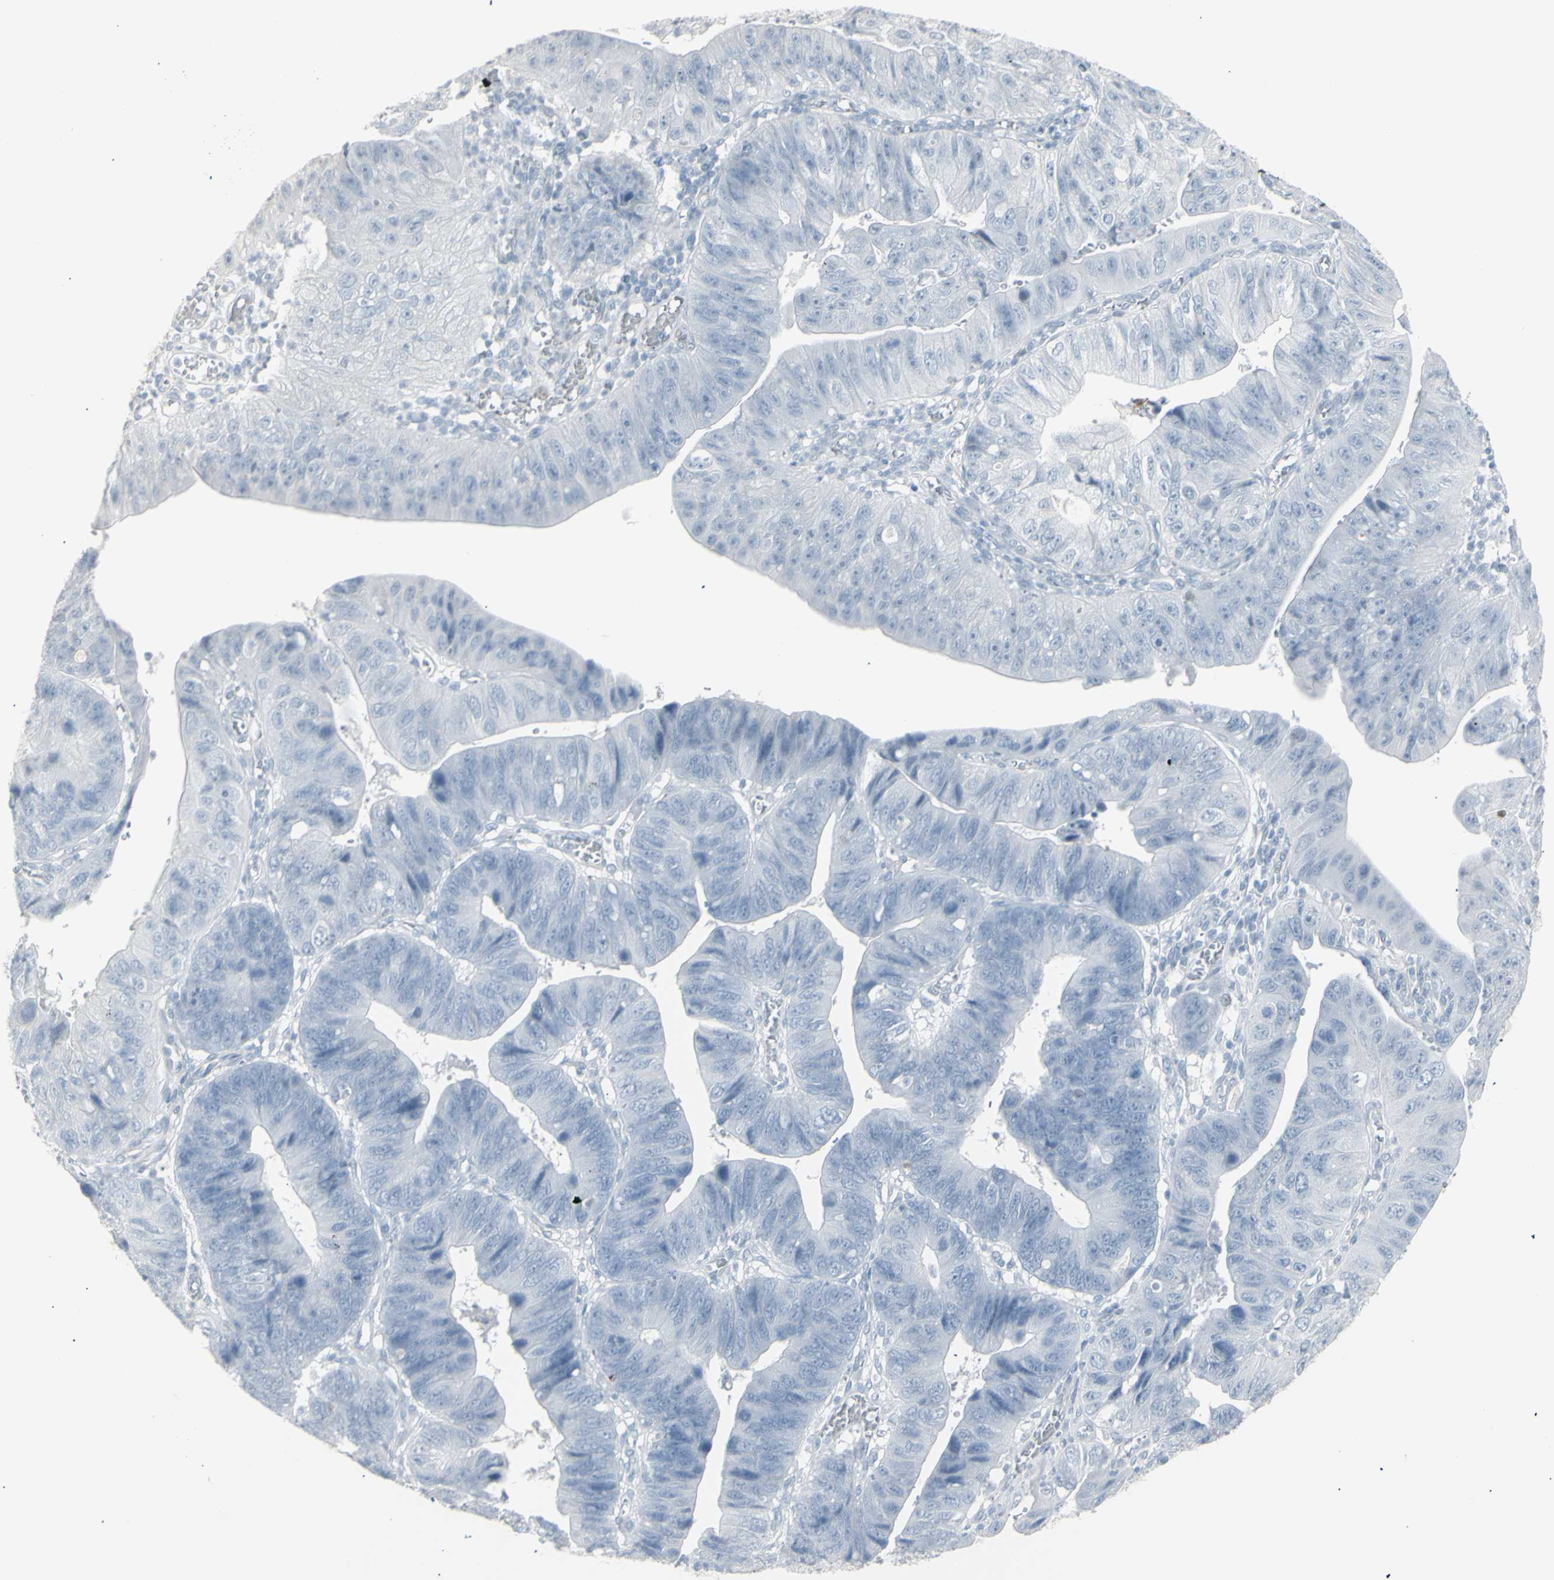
{"staining": {"intensity": "negative", "quantity": "none", "location": "none"}, "tissue": "stomach cancer", "cell_type": "Tumor cells", "image_type": "cancer", "snomed": [{"axis": "morphology", "description": "Adenocarcinoma, NOS"}, {"axis": "topography", "description": "Stomach"}], "caption": "An image of human stomach cancer (adenocarcinoma) is negative for staining in tumor cells.", "gene": "YBX2", "patient": {"sex": "male", "age": 59}}